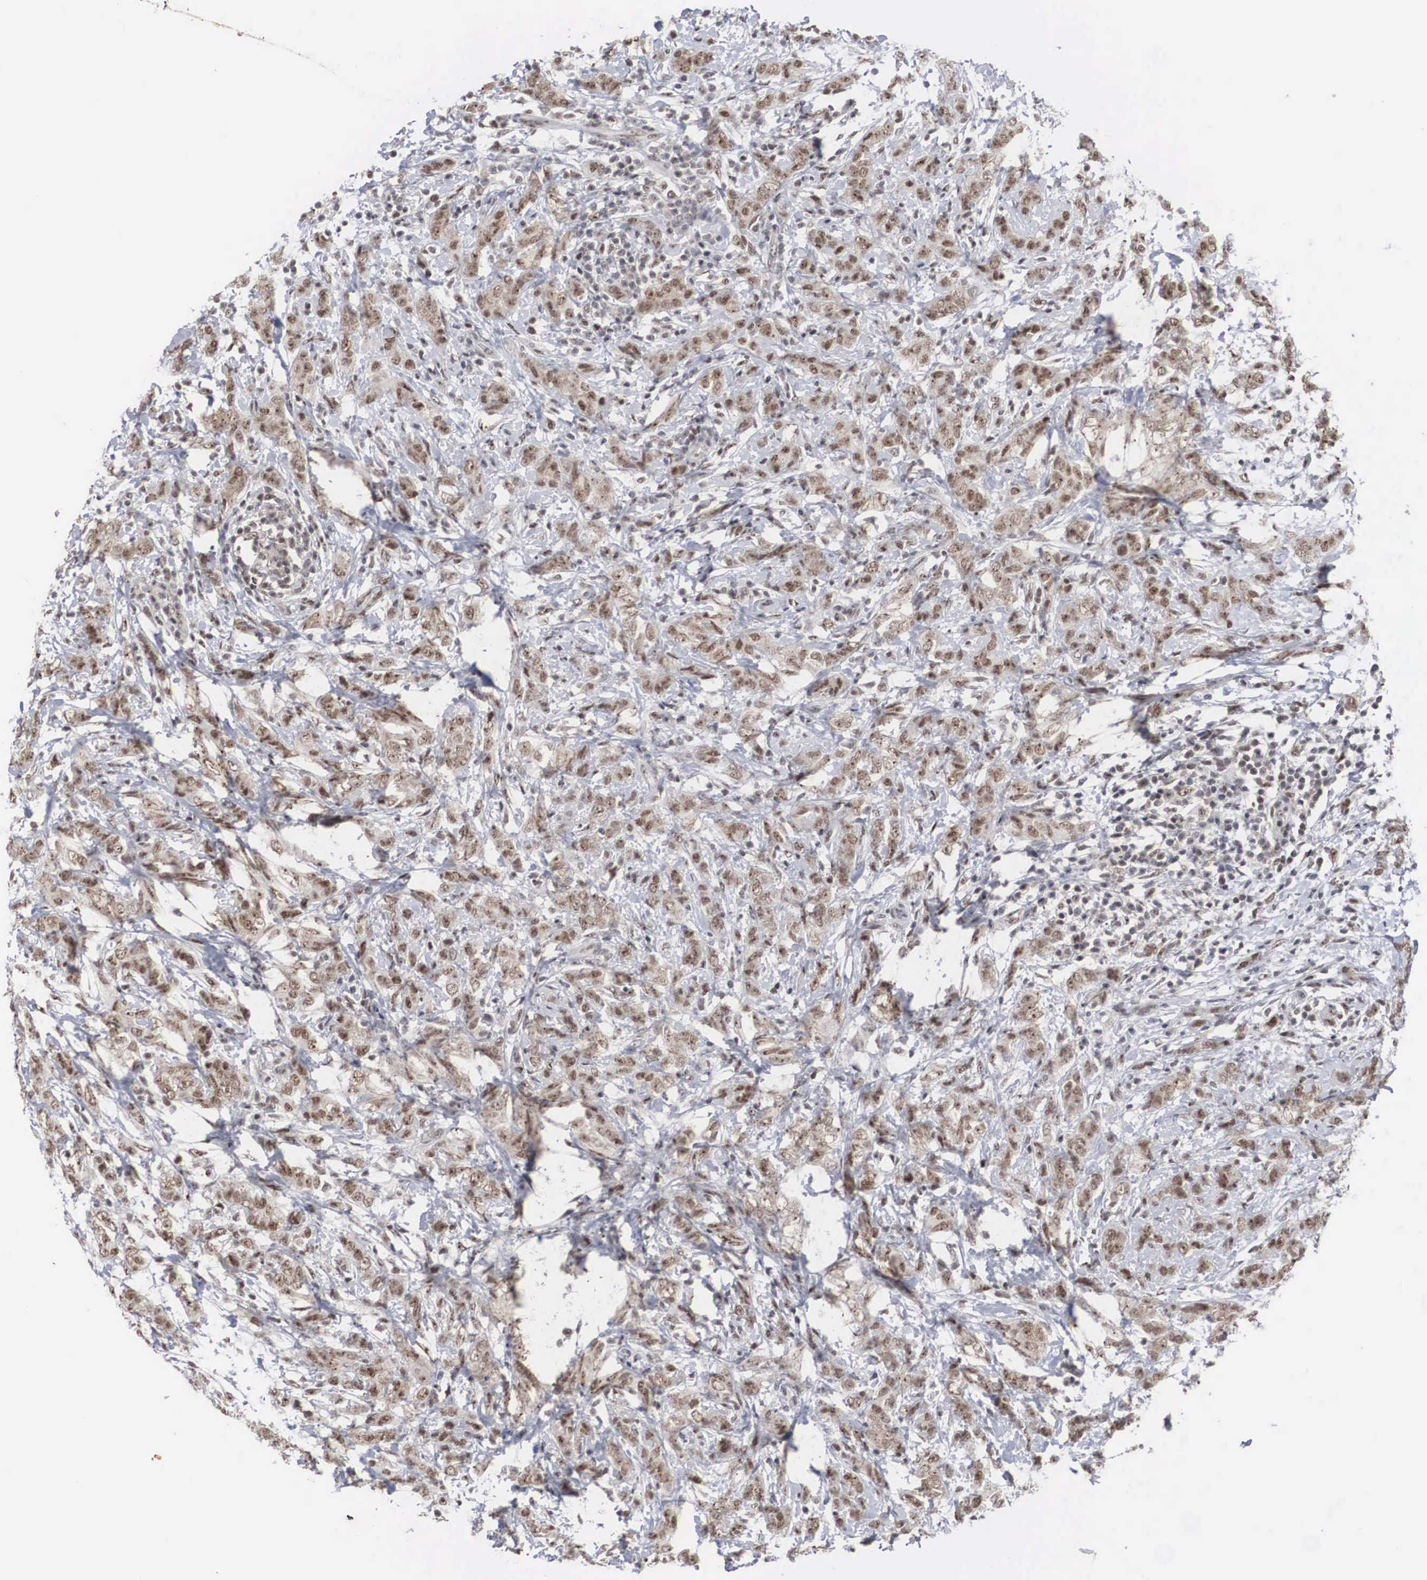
{"staining": {"intensity": "moderate", "quantity": ">75%", "location": "nuclear"}, "tissue": "breast cancer", "cell_type": "Tumor cells", "image_type": "cancer", "snomed": [{"axis": "morphology", "description": "Duct carcinoma"}, {"axis": "topography", "description": "Breast"}], "caption": "IHC (DAB (3,3'-diaminobenzidine)) staining of breast invasive ductal carcinoma displays moderate nuclear protein expression in about >75% of tumor cells. (DAB (3,3'-diaminobenzidine) = brown stain, brightfield microscopy at high magnification).", "gene": "AUTS2", "patient": {"sex": "female", "age": 53}}